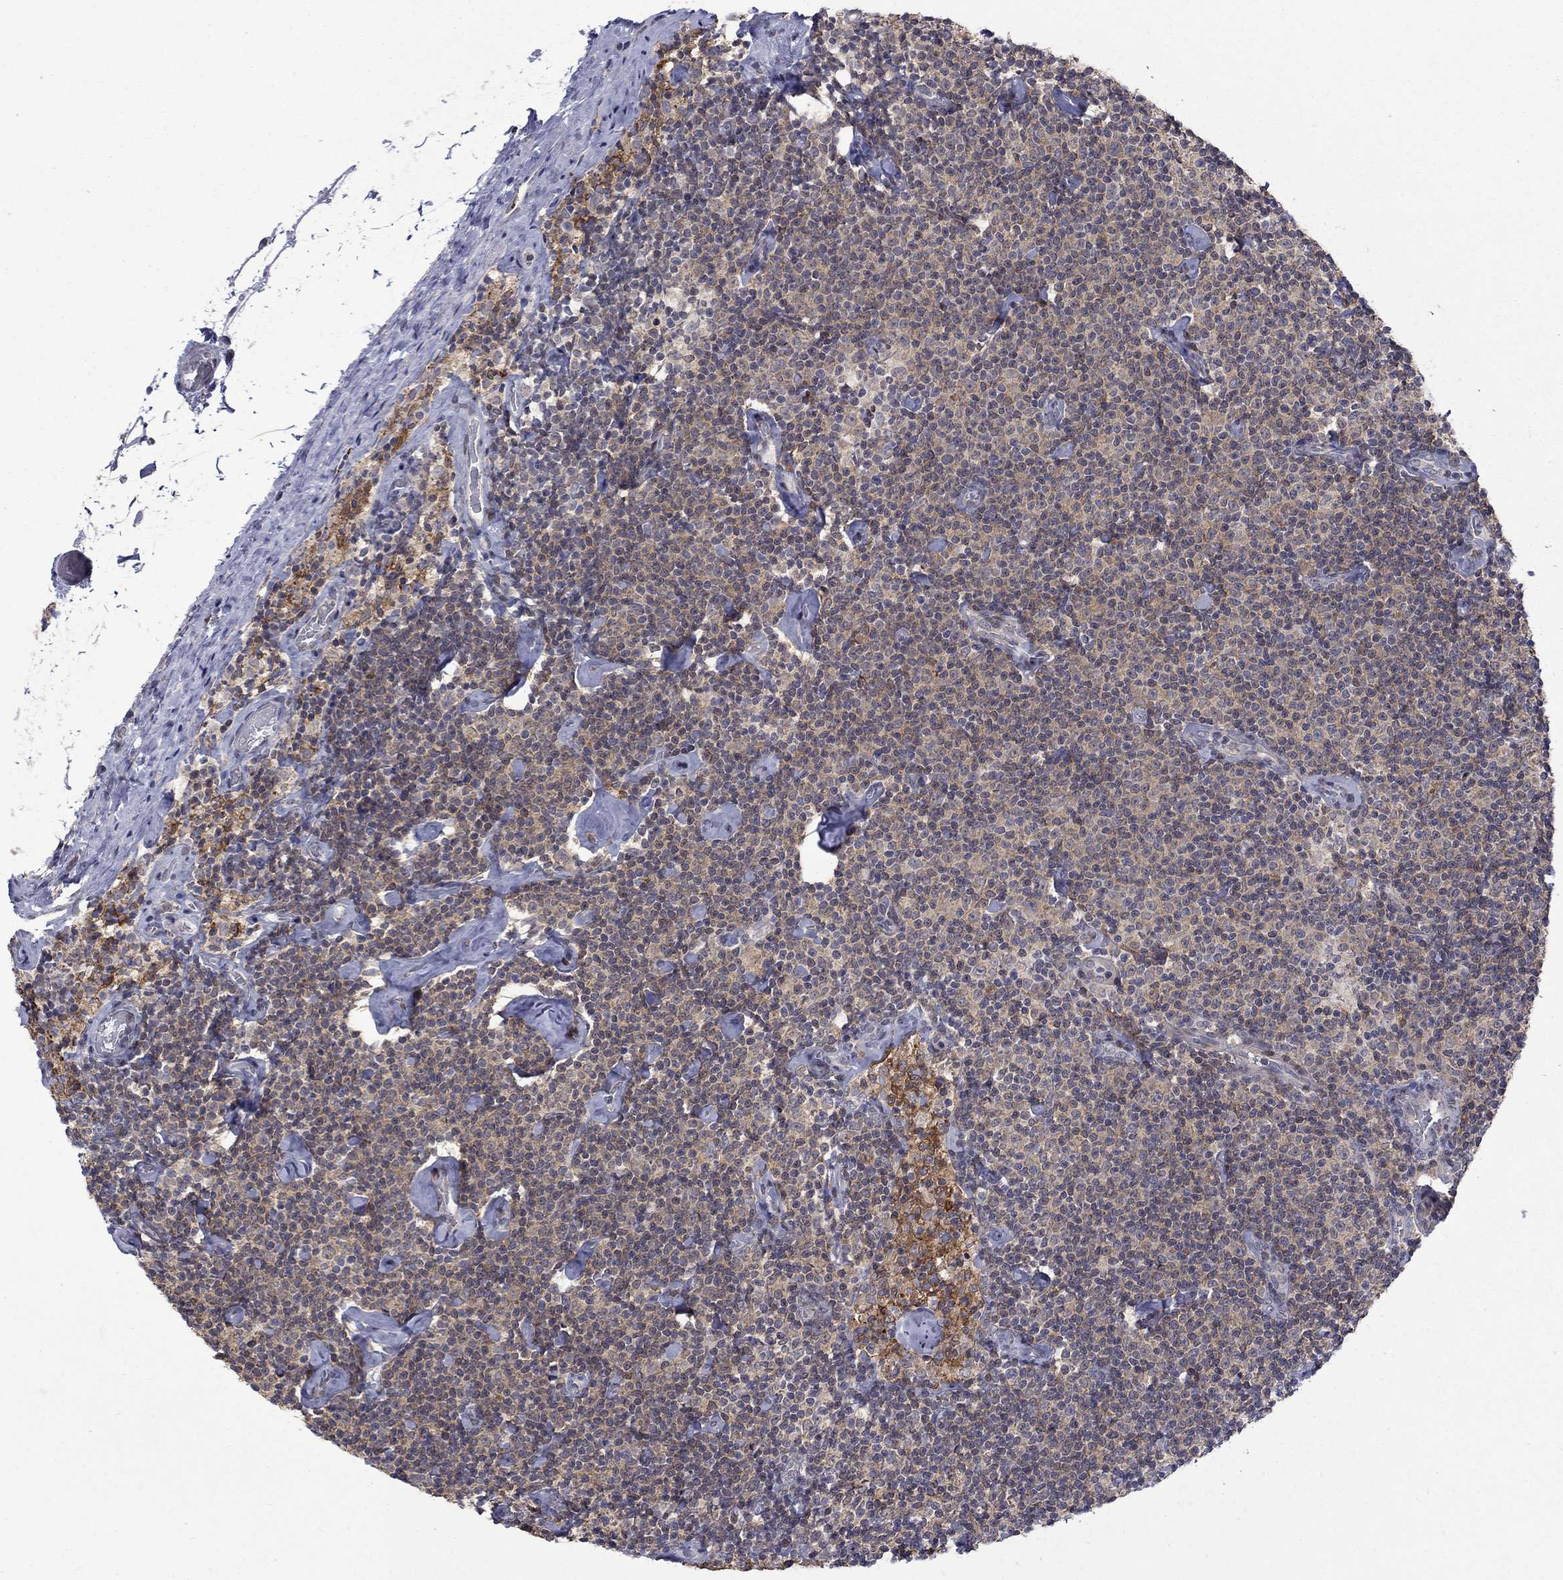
{"staining": {"intensity": "strong", "quantity": "<25%", "location": "cytoplasmic/membranous"}, "tissue": "lymphoma", "cell_type": "Tumor cells", "image_type": "cancer", "snomed": [{"axis": "morphology", "description": "Malignant lymphoma, non-Hodgkin's type, Low grade"}, {"axis": "topography", "description": "Lymph node"}], "caption": "Lymphoma tissue exhibits strong cytoplasmic/membranous staining in about <25% of tumor cells, visualized by immunohistochemistry.", "gene": "PCBP3", "patient": {"sex": "male", "age": 81}}